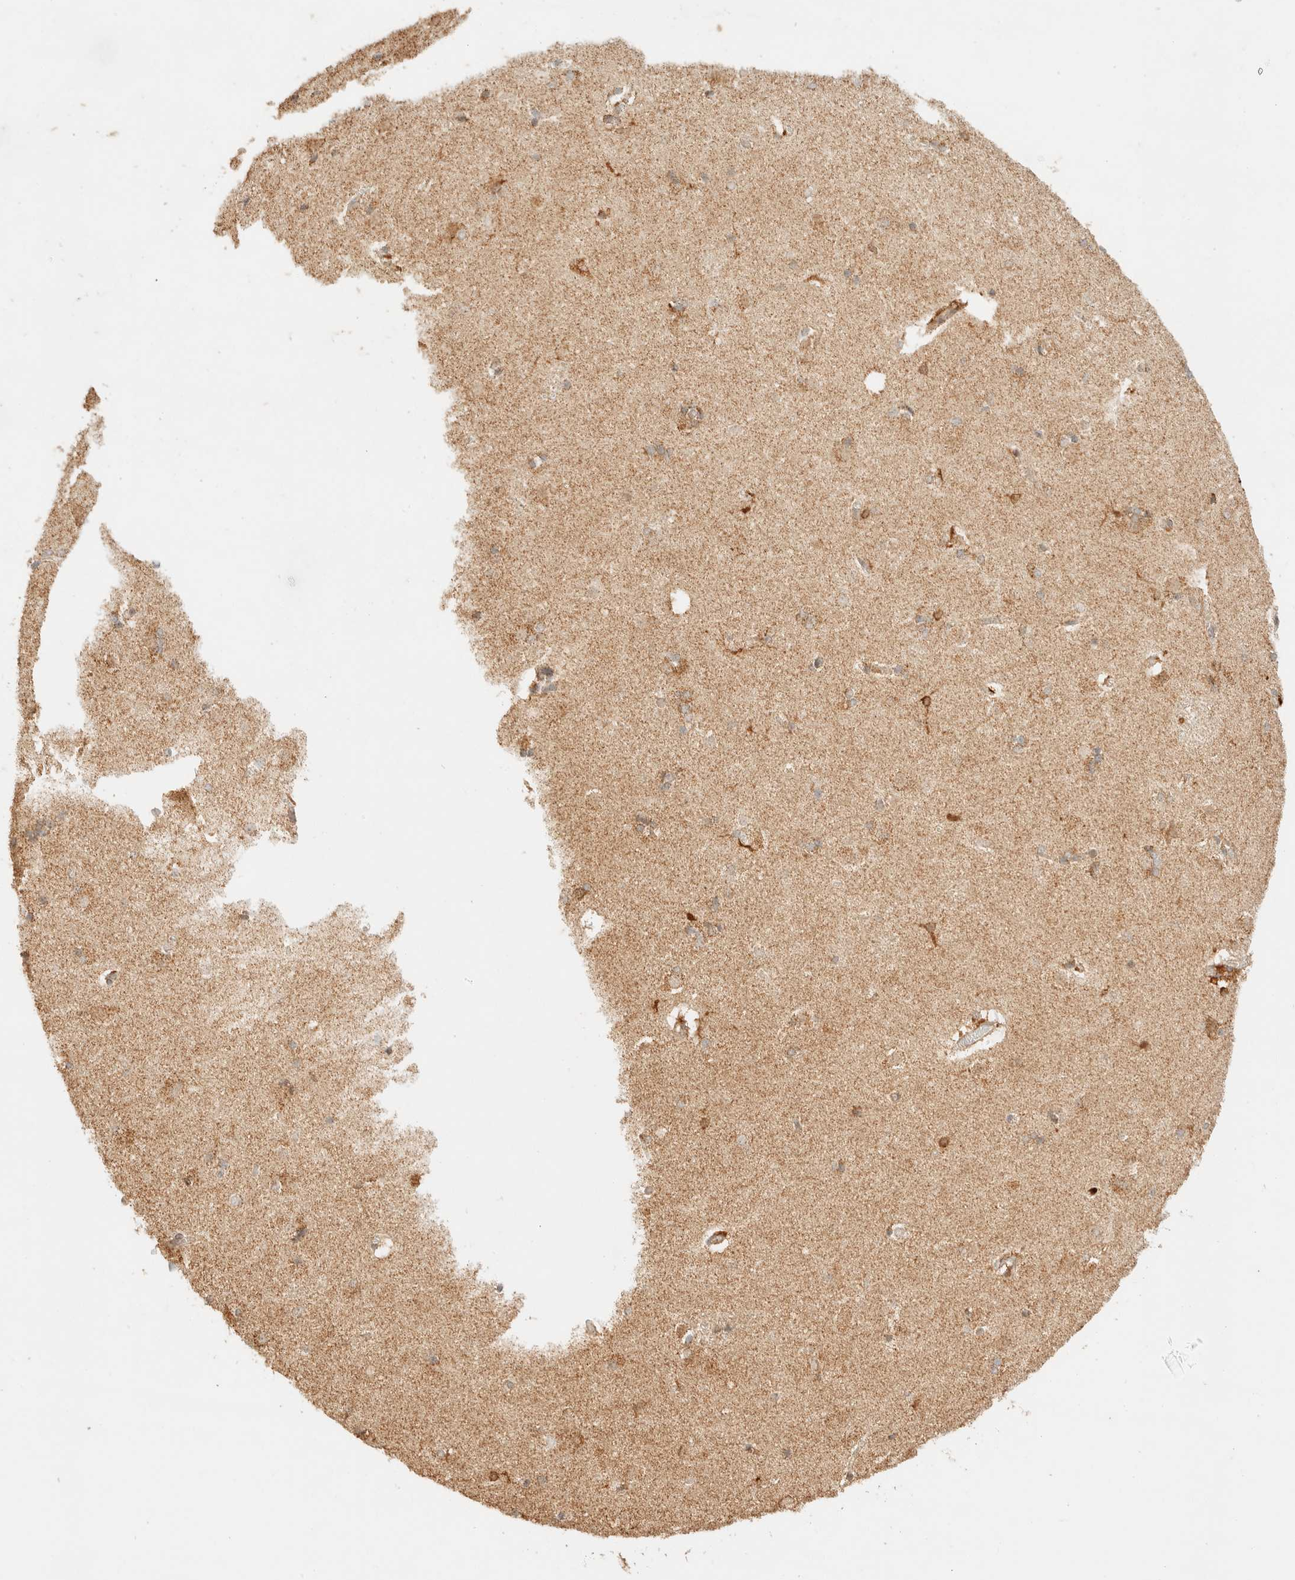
{"staining": {"intensity": "strong", "quantity": "<25%", "location": "cytoplasmic/membranous"}, "tissue": "caudate", "cell_type": "Glial cells", "image_type": "normal", "snomed": [{"axis": "morphology", "description": "Normal tissue, NOS"}, {"axis": "topography", "description": "Lateral ventricle wall"}], "caption": "The micrograph displays immunohistochemical staining of benign caudate. There is strong cytoplasmic/membranous staining is appreciated in approximately <25% of glial cells.", "gene": "TACO1", "patient": {"sex": "female", "age": 19}}